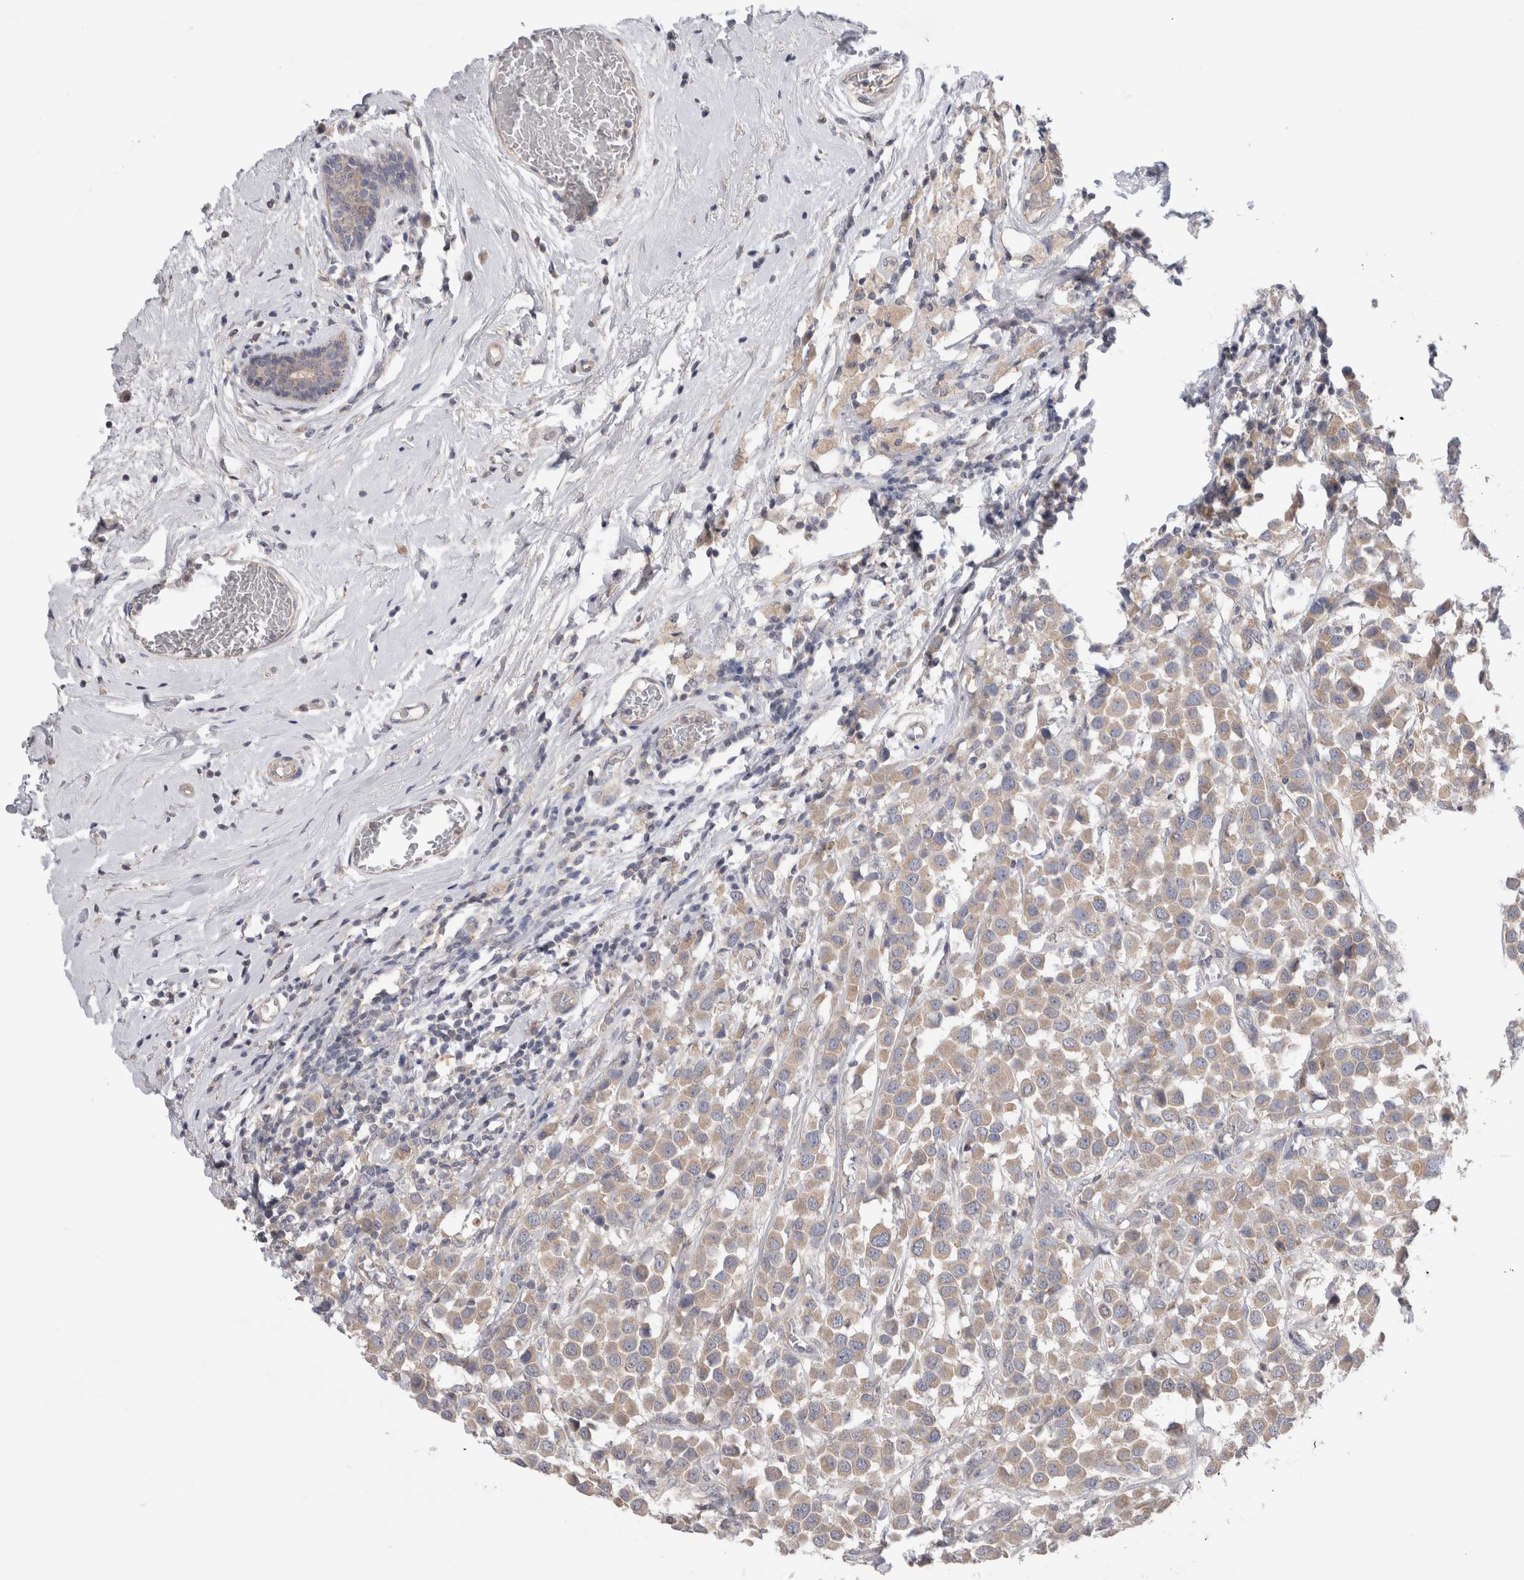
{"staining": {"intensity": "weak", "quantity": ">75%", "location": "cytoplasmic/membranous"}, "tissue": "breast cancer", "cell_type": "Tumor cells", "image_type": "cancer", "snomed": [{"axis": "morphology", "description": "Duct carcinoma"}, {"axis": "topography", "description": "Breast"}], "caption": "There is low levels of weak cytoplasmic/membranous expression in tumor cells of breast cancer (intraductal carcinoma), as demonstrated by immunohistochemical staining (brown color).", "gene": "IFT74", "patient": {"sex": "female", "age": 61}}